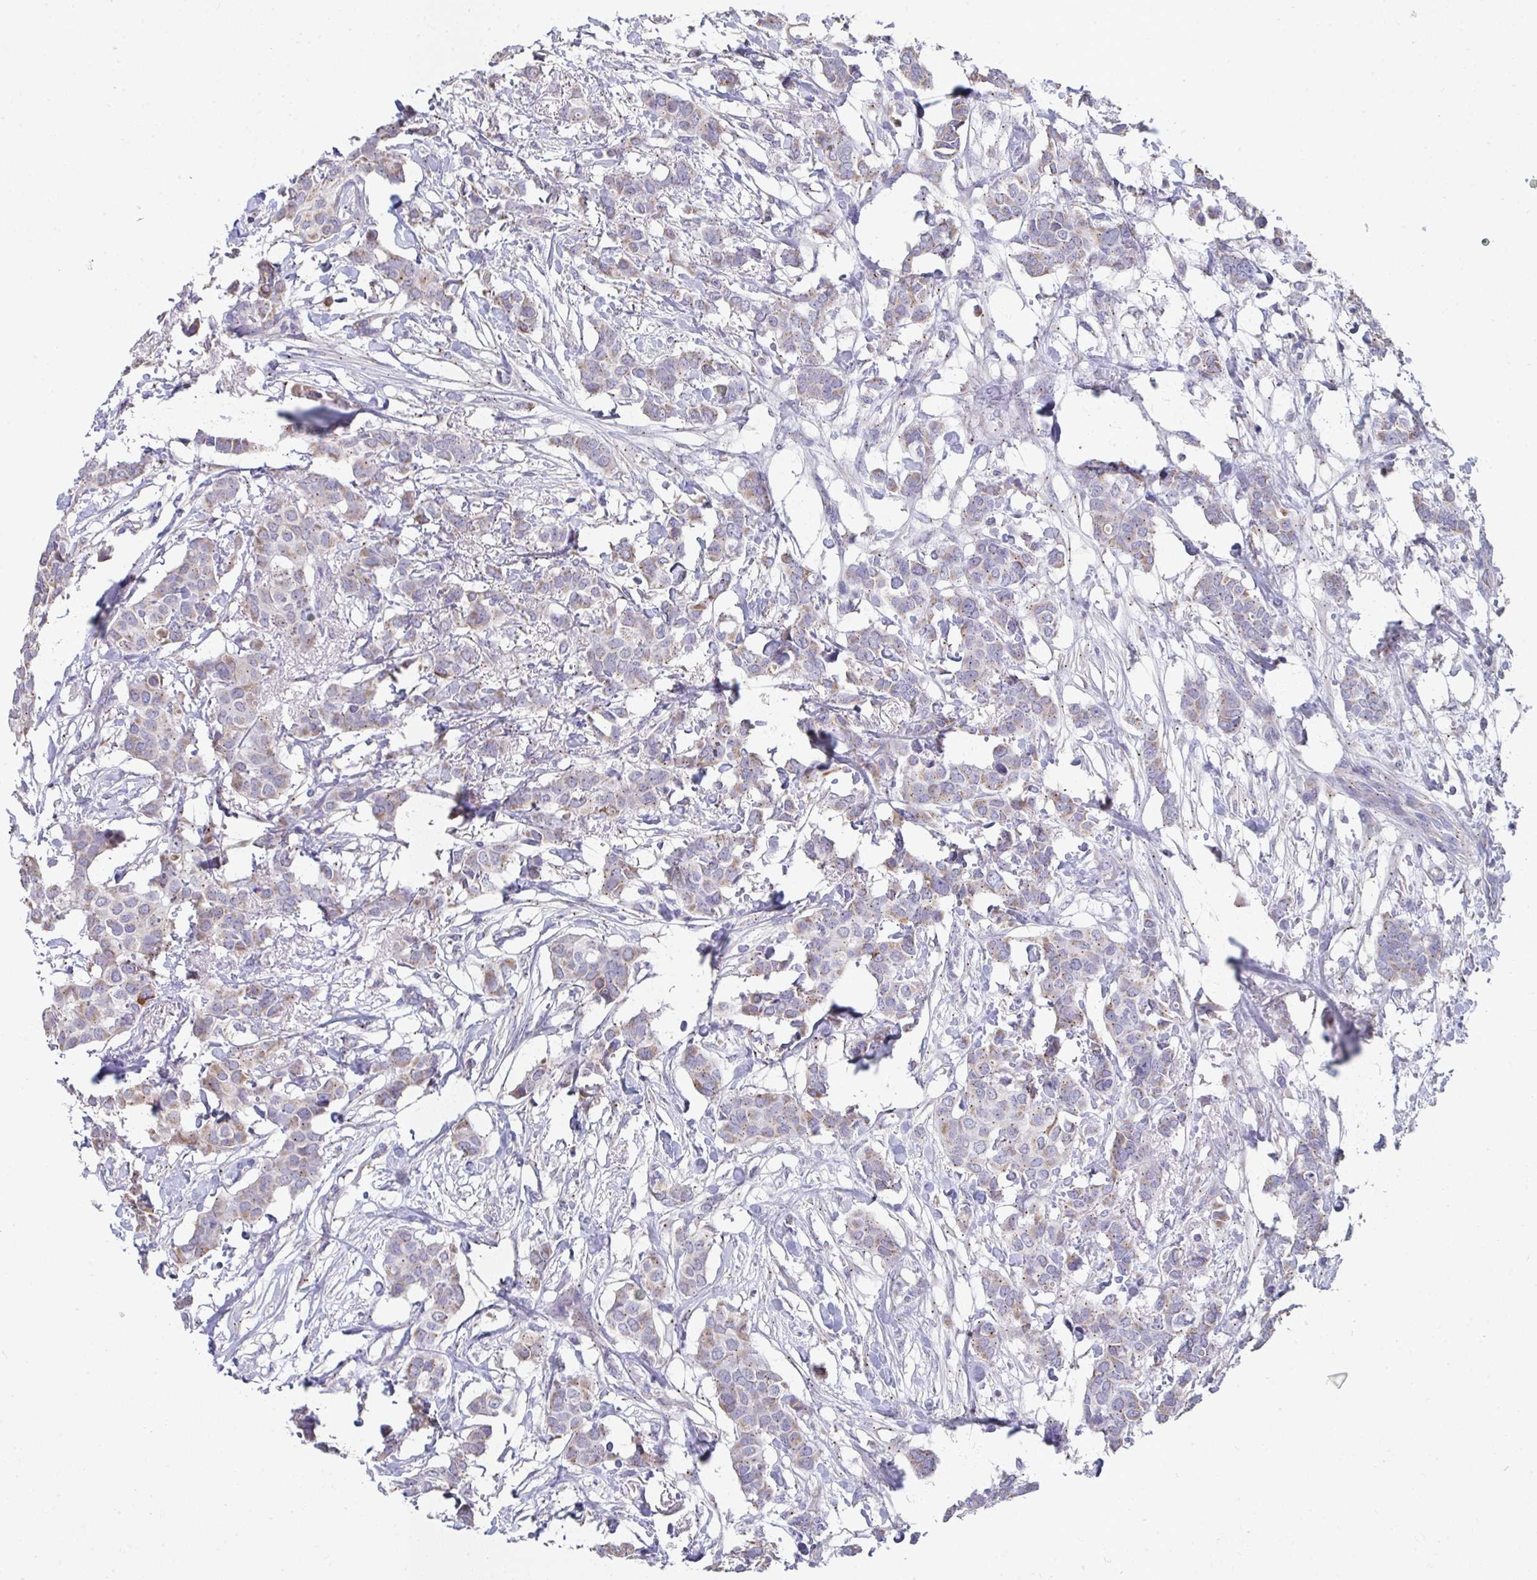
{"staining": {"intensity": "weak", "quantity": "<25%", "location": "cytoplasmic/membranous"}, "tissue": "breast cancer", "cell_type": "Tumor cells", "image_type": "cancer", "snomed": [{"axis": "morphology", "description": "Duct carcinoma"}, {"axis": "topography", "description": "Breast"}], "caption": "DAB (3,3'-diaminobenzidine) immunohistochemical staining of human breast cancer shows no significant staining in tumor cells.", "gene": "TMPRSS2", "patient": {"sex": "female", "age": 62}}